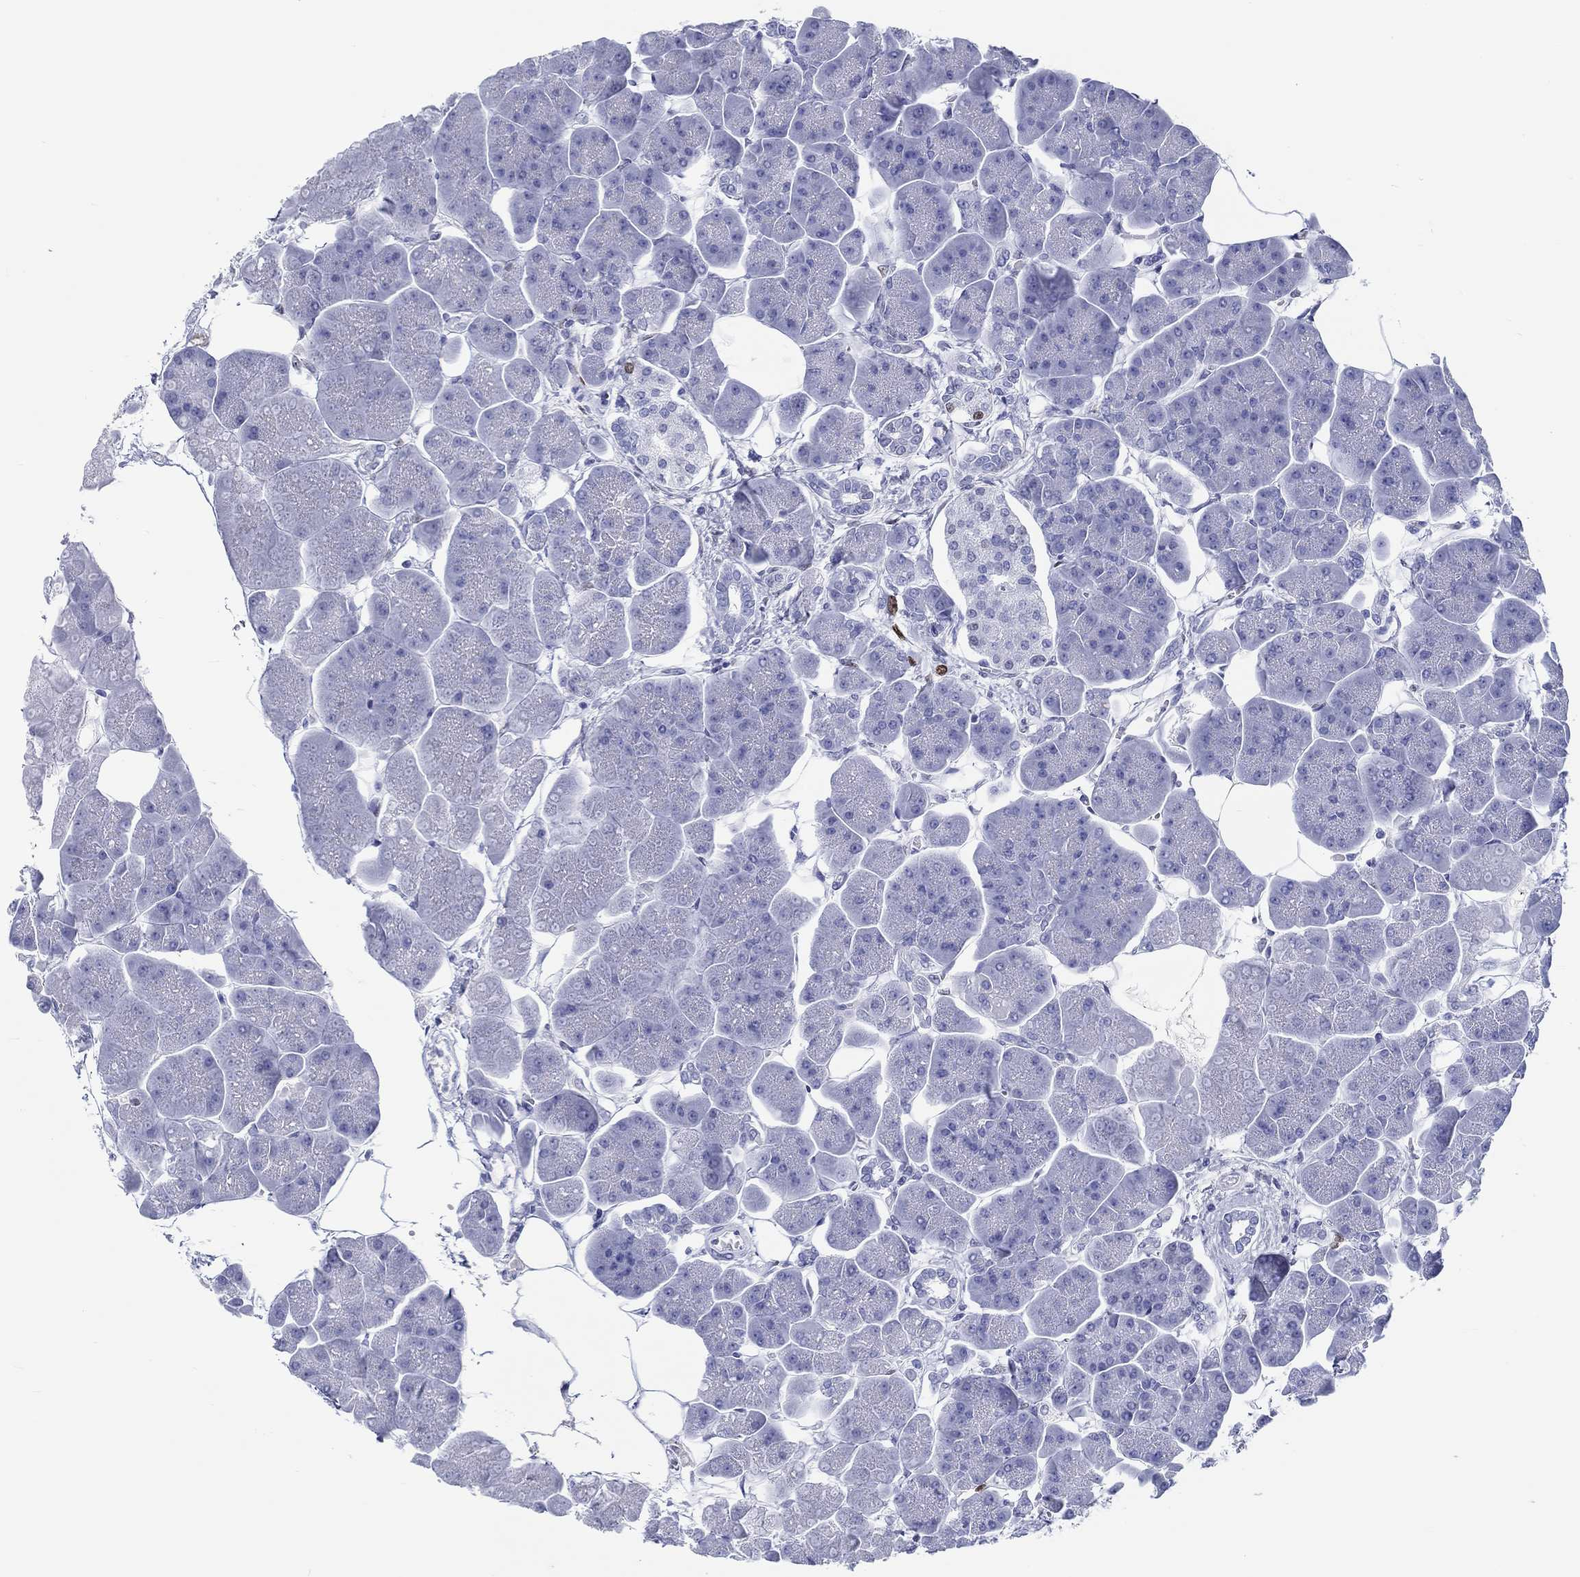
{"staining": {"intensity": "negative", "quantity": "none", "location": "none"}, "tissue": "pancreas", "cell_type": "Exocrine glandular cells", "image_type": "normal", "snomed": [{"axis": "morphology", "description": "Normal tissue, NOS"}, {"axis": "topography", "description": "Adipose tissue"}, {"axis": "topography", "description": "Pancreas"}, {"axis": "topography", "description": "Peripheral nerve tissue"}], "caption": "High power microscopy histopathology image of an immunohistochemistry histopathology image of normal pancreas, revealing no significant staining in exocrine glandular cells. Nuclei are stained in blue.", "gene": "H1", "patient": {"sex": "female", "age": 58}}